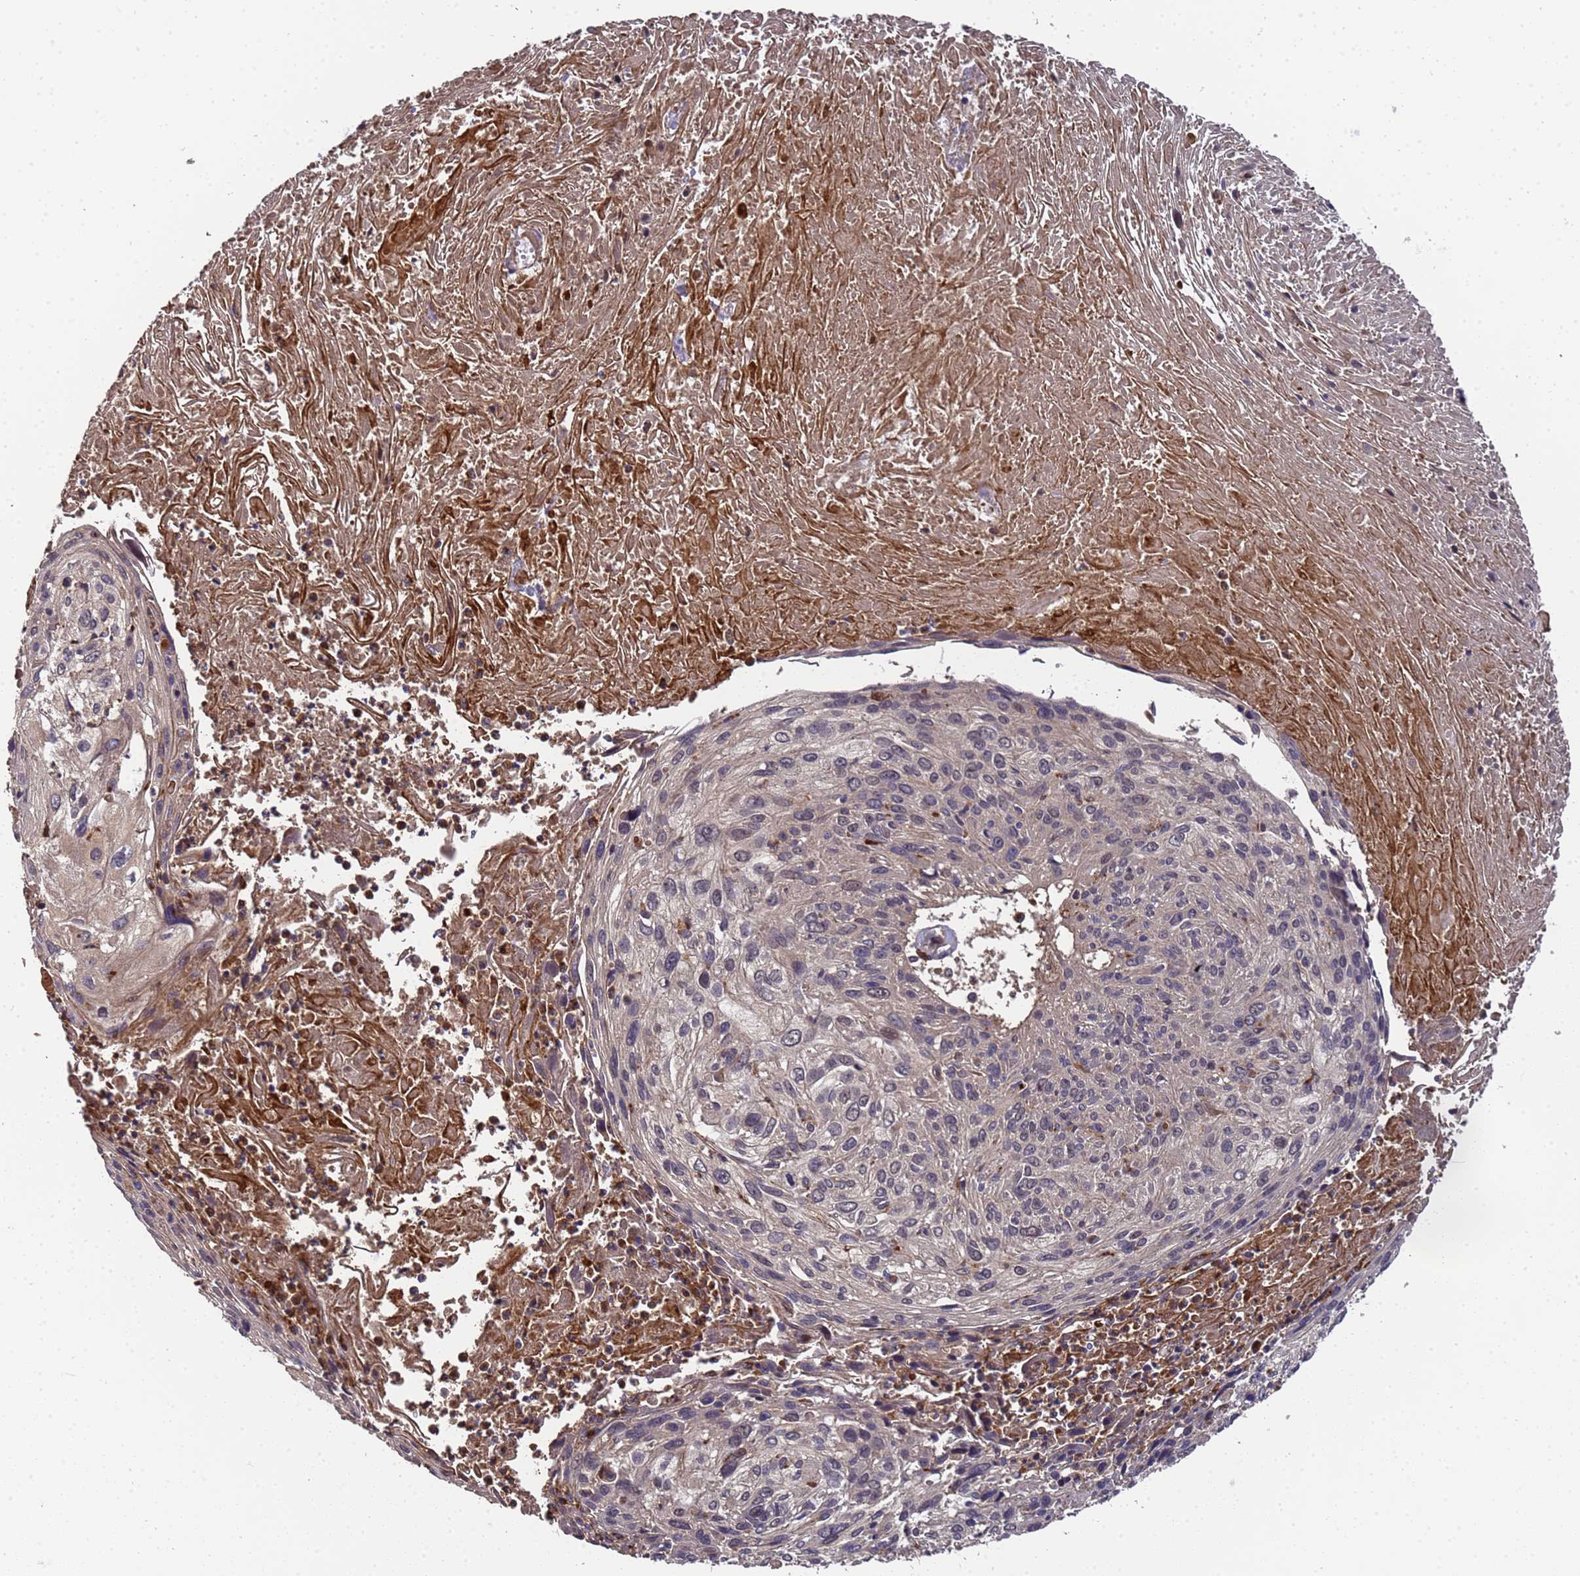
{"staining": {"intensity": "negative", "quantity": "none", "location": "none"}, "tissue": "cervical cancer", "cell_type": "Tumor cells", "image_type": "cancer", "snomed": [{"axis": "morphology", "description": "Squamous cell carcinoma, NOS"}, {"axis": "topography", "description": "Cervix"}], "caption": "An immunohistochemistry (IHC) image of cervical cancer (squamous cell carcinoma) is shown. There is no staining in tumor cells of cervical cancer (squamous cell carcinoma).", "gene": "GSTCD", "patient": {"sex": "female", "age": 51}}